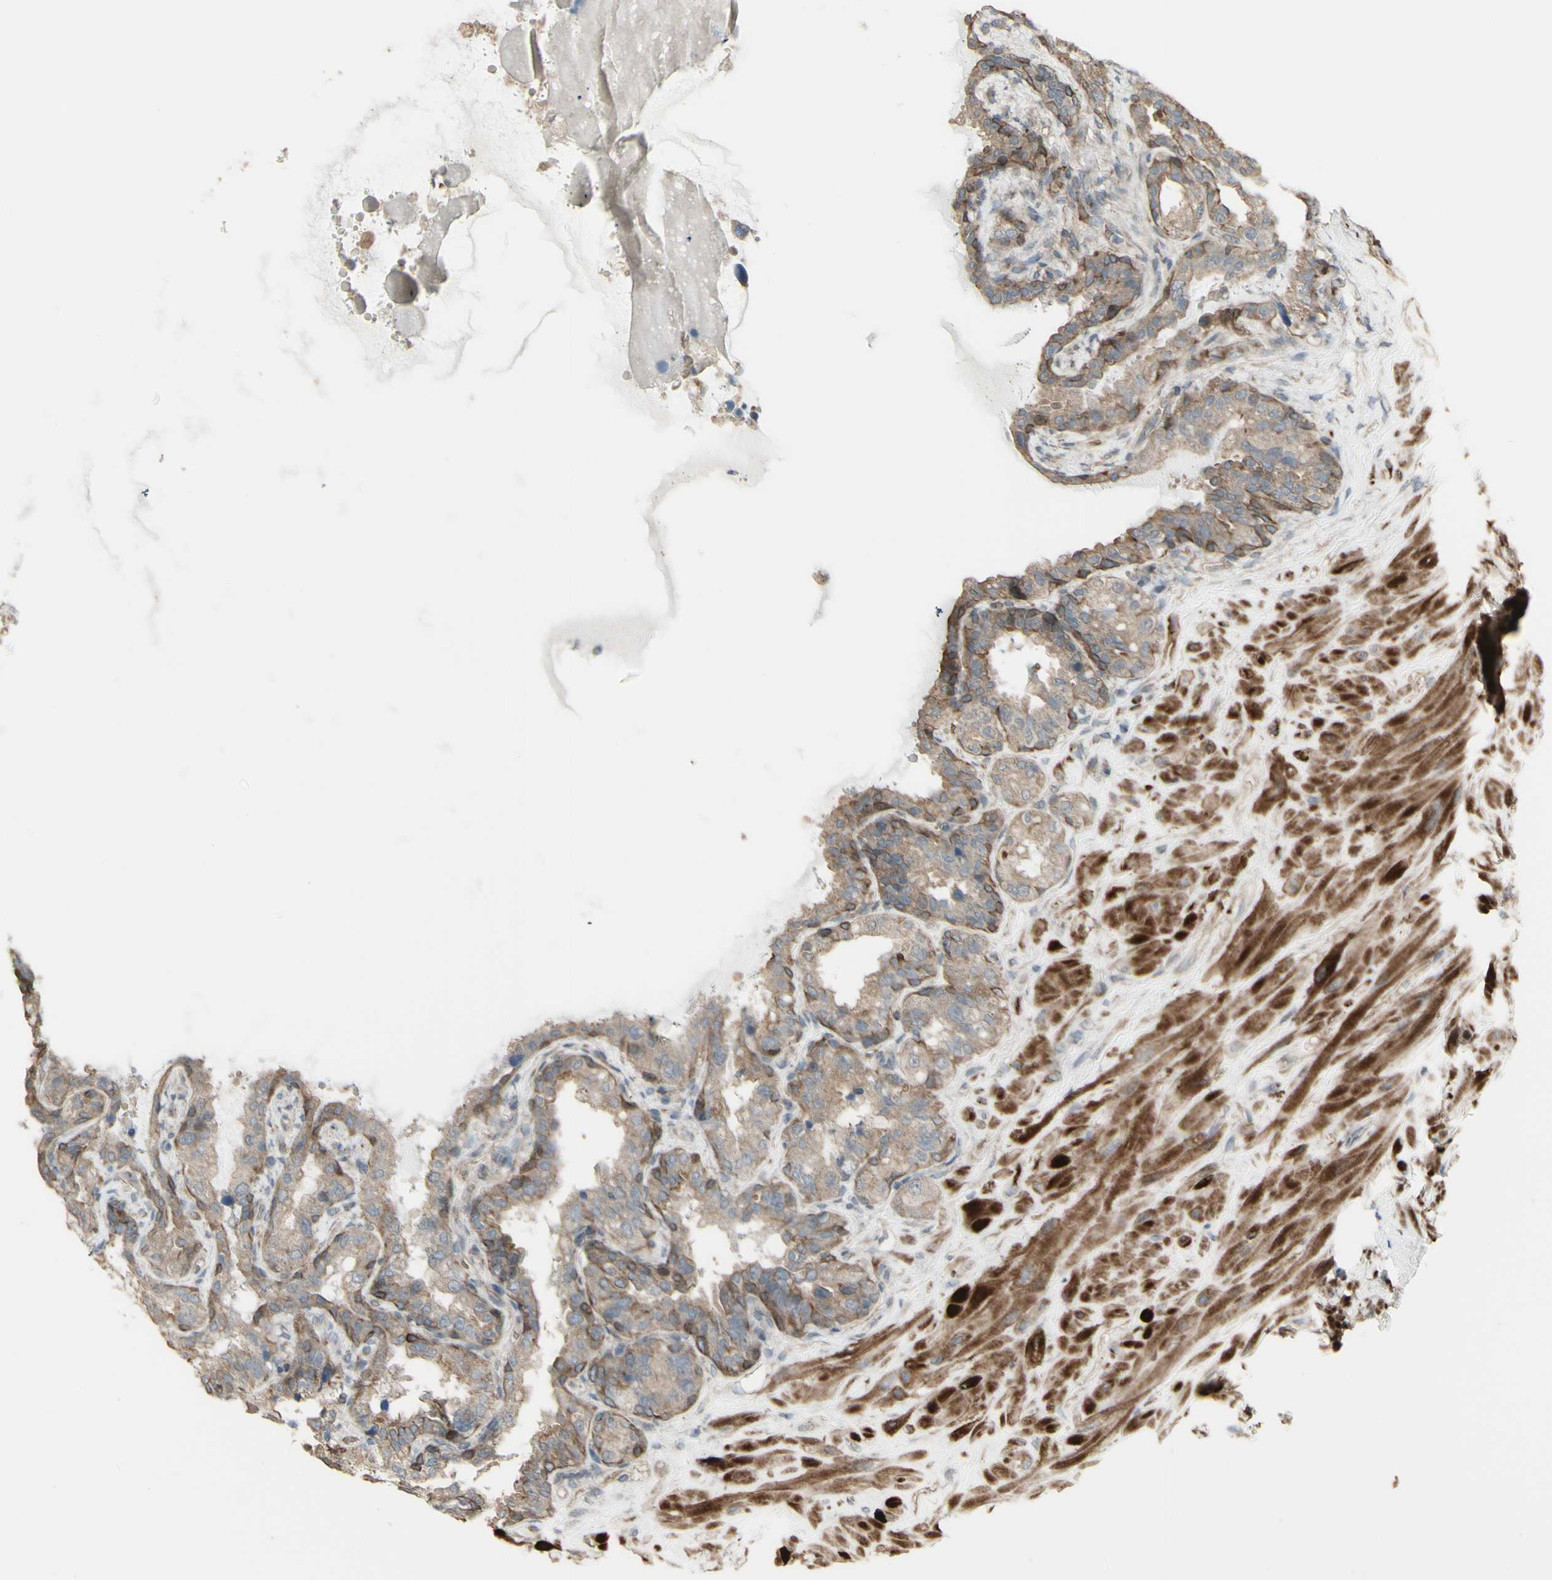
{"staining": {"intensity": "weak", "quantity": ">75%", "location": "cytoplasmic/membranous,nuclear"}, "tissue": "seminal vesicle", "cell_type": "Glandular cells", "image_type": "normal", "snomed": [{"axis": "morphology", "description": "Normal tissue, NOS"}, {"axis": "topography", "description": "Seminal veicle"}], "caption": "Immunohistochemistry of normal human seminal vesicle demonstrates low levels of weak cytoplasmic/membranous,nuclear staining in approximately >75% of glandular cells. The staining is performed using DAB brown chromogen to label protein expression. The nuclei are counter-stained blue using hematoxylin.", "gene": "GRAMD1B", "patient": {"sex": "male", "age": 68}}